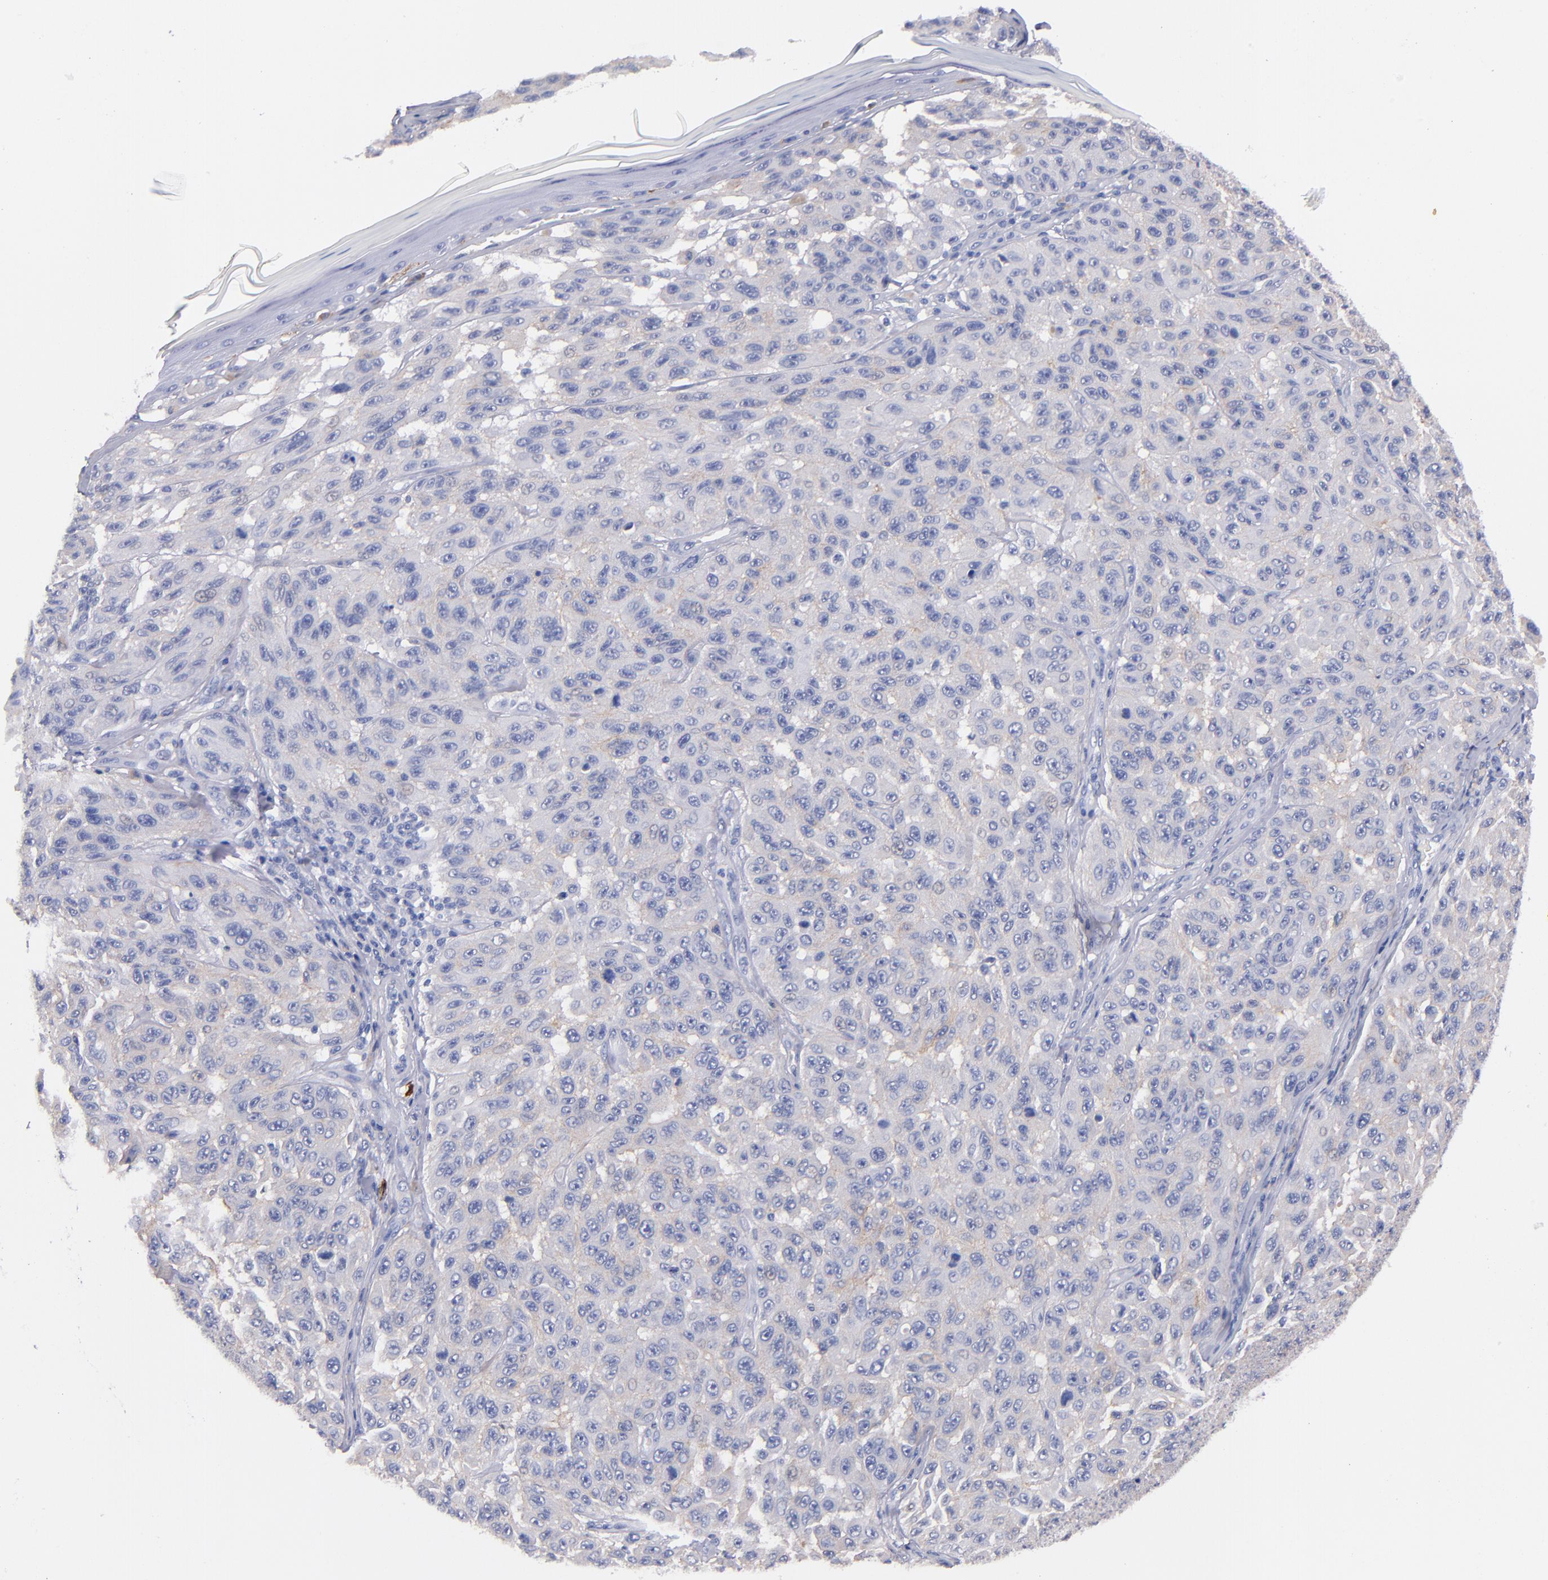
{"staining": {"intensity": "negative", "quantity": "none", "location": "none"}, "tissue": "melanoma", "cell_type": "Tumor cells", "image_type": "cancer", "snomed": [{"axis": "morphology", "description": "Malignant melanoma, NOS"}, {"axis": "topography", "description": "Skin"}], "caption": "Photomicrograph shows no significant protein expression in tumor cells of malignant melanoma. The staining was performed using DAB (3,3'-diaminobenzidine) to visualize the protein expression in brown, while the nuclei were stained in blue with hematoxylin (Magnification: 20x).", "gene": "KIT", "patient": {"sex": "male", "age": 30}}